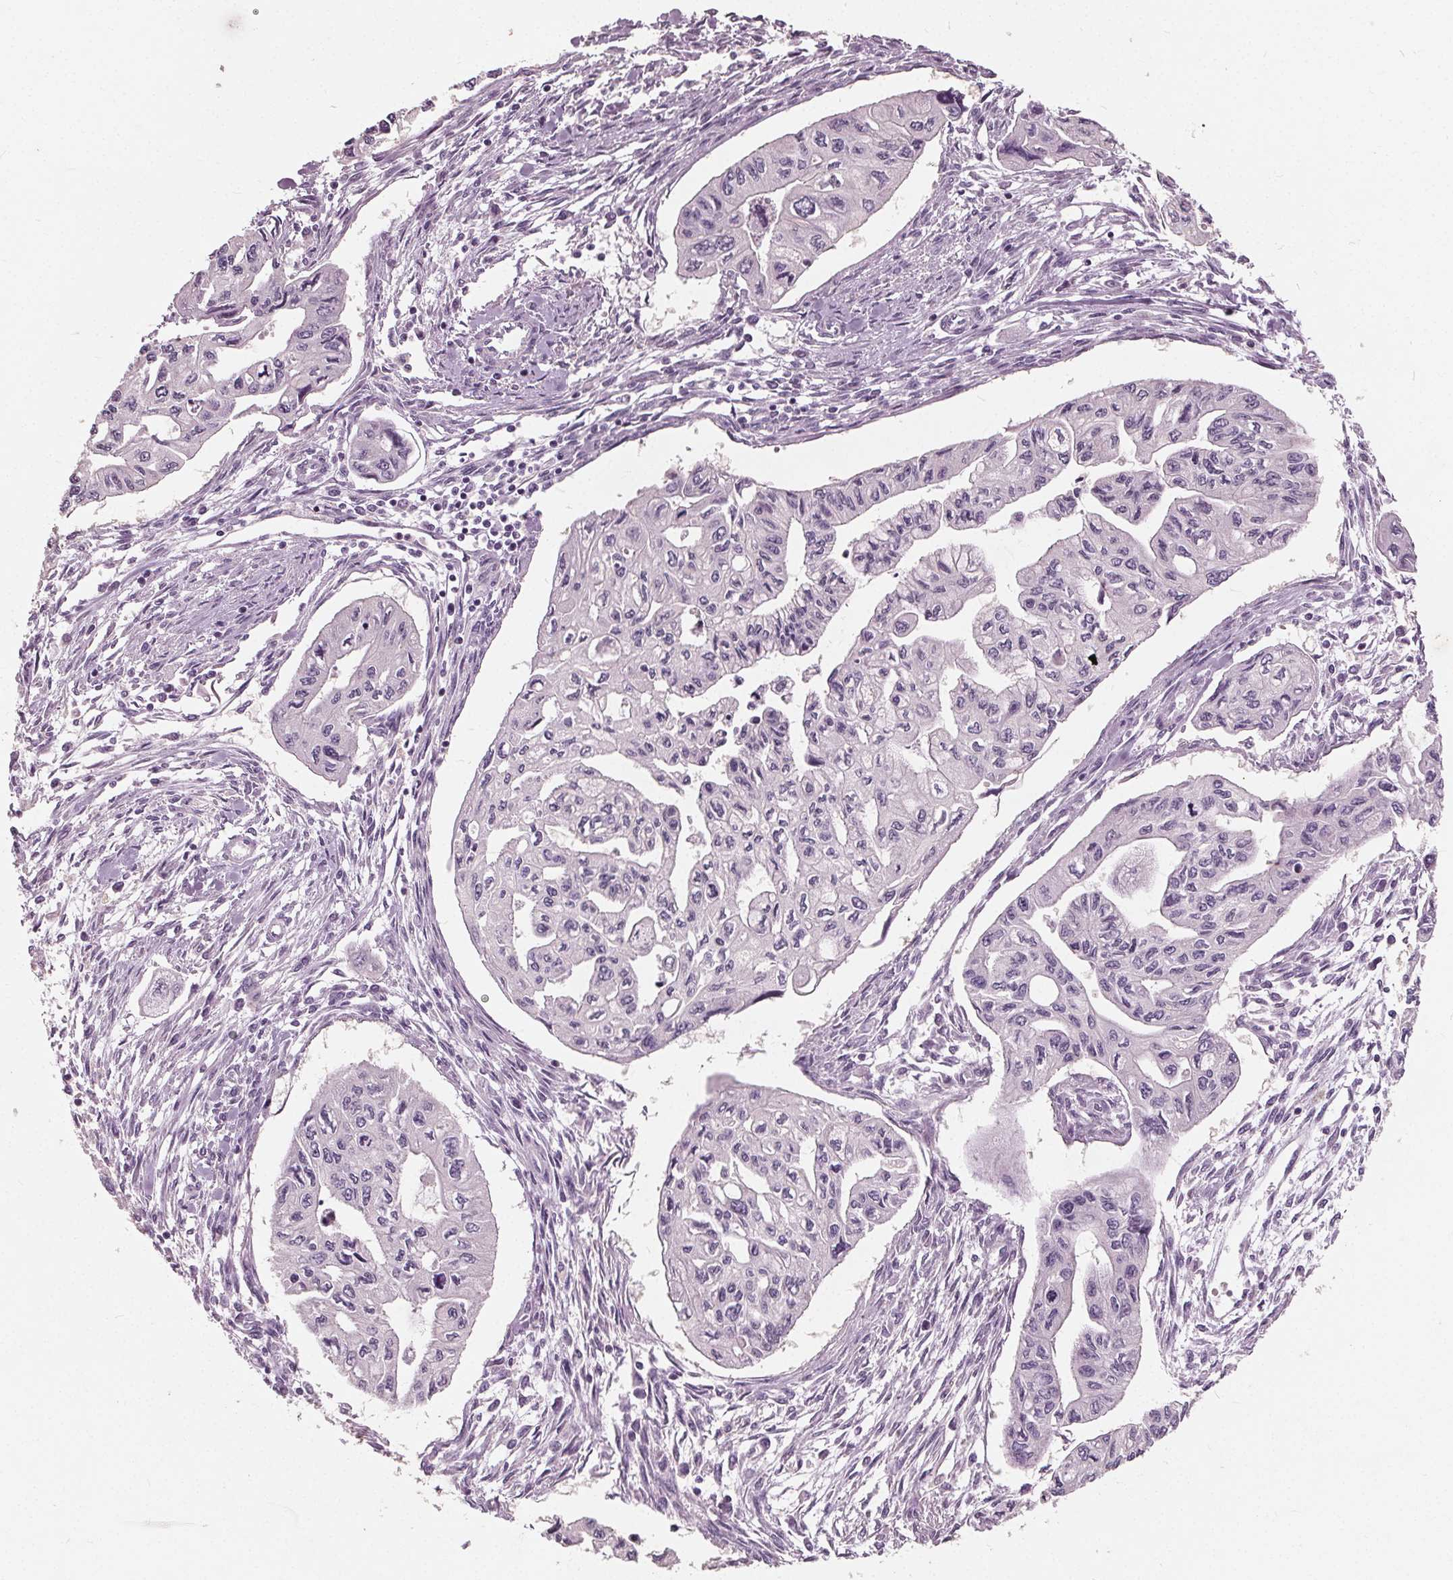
{"staining": {"intensity": "negative", "quantity": "none", "location": "none"}, "tissue": "pancreatic cancer", "cell_type": "Tumor cells", "image_type": "cancer", "snomed": [{"axis": "morphology", "description": "Adenocarcinoma, NOS"}, {"axis": "topography", "description": "Pancreas"}], "caption": "A high-resolution photomicrograph shows immunohistochemistry (IHC) staining of pancreatic adenocarcinoma, which exhibits no significant staining in tumor cells.", "gene": "TKFC", "patient": {"sex": "female", "age": 76}}